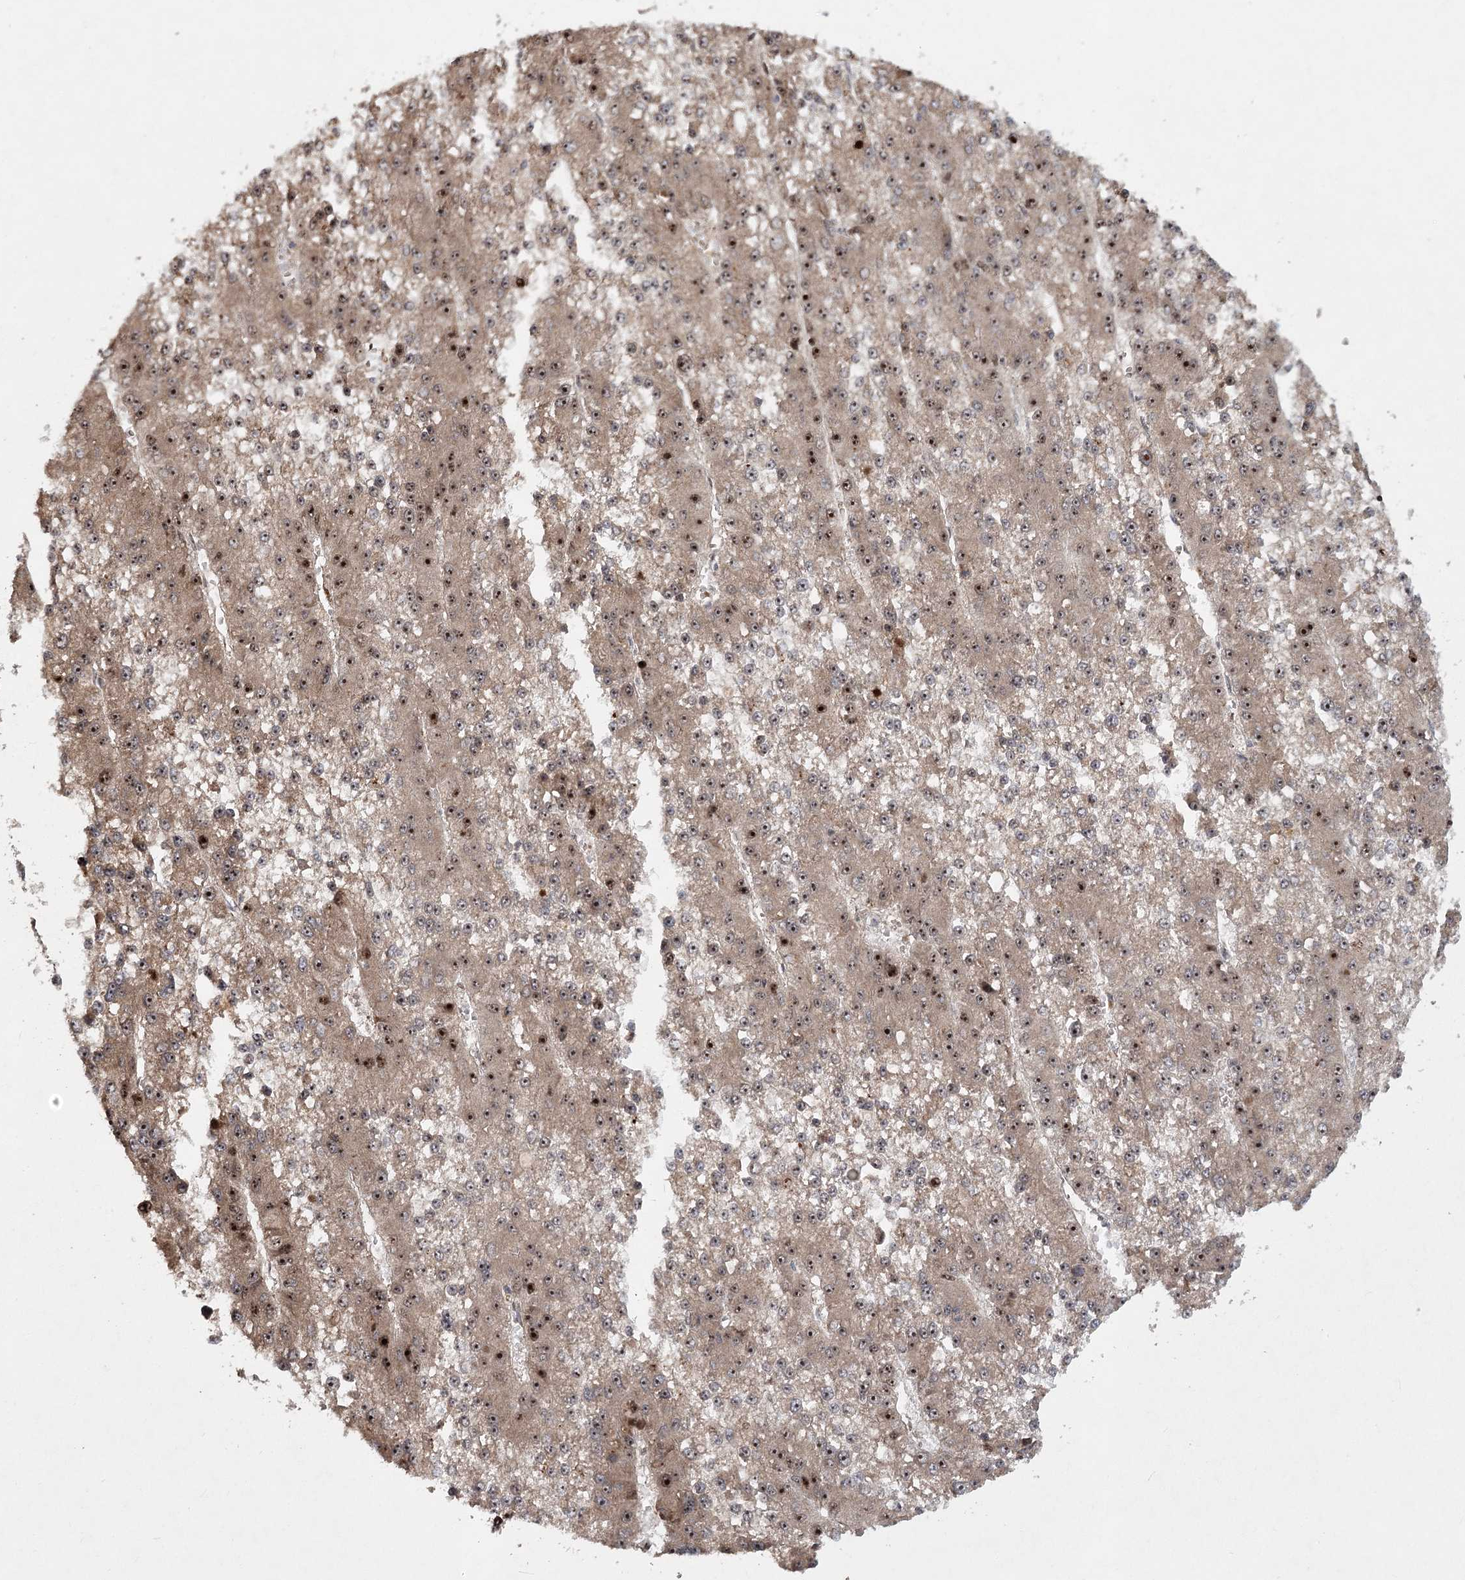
{"staining": {"intensity": "moderate", "quantity": ">75%", "location": "cytoplasmic/membranous,nuclear"}, "tissue": "liver cancer", "cell_type": "Tumor cells", "image_type": "cancer", "snomed": [{"axis": "morphology", "description": "Carcinoma, Hepatocellular, NOS"}, {"axis": "topography", "description": "Liver"}], "caption": "DAB immunohistochemical staining of liver hepatocellular carcinoma shows moderate cytoplasmic/membranous and nuclear protein staining in about >75% of tumor cells. Nuclei are stained in blue.", "gene": "PIK3C2A", "patient": {"sex": "female", "age": 73}}